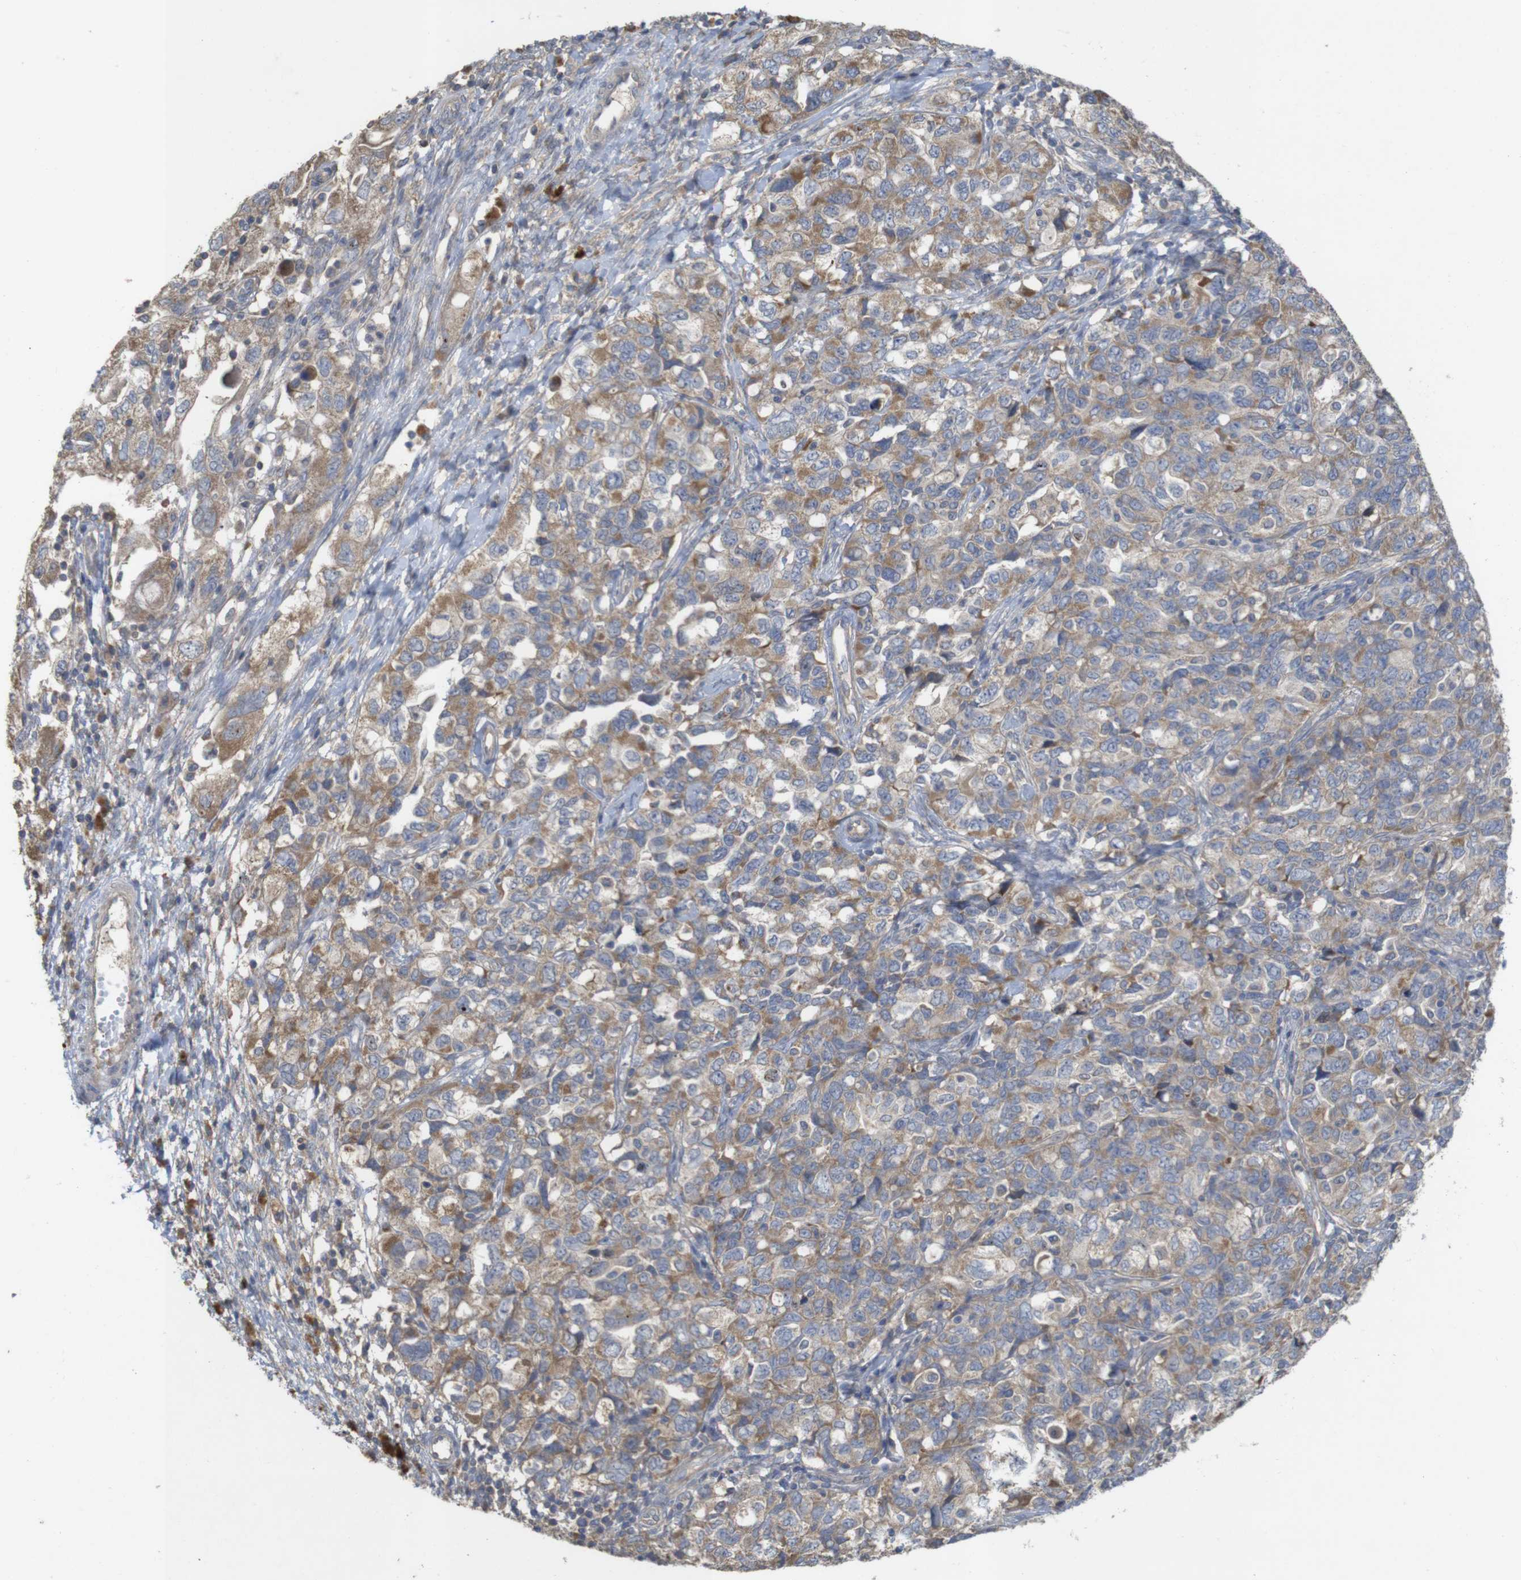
{"staining": {"intensity": "weak", "quantity": ">75%", "location": "cytoplasmic/membranous"}, "tissue": "ovarian cancer", "cell_type": "Tumor cells", "image_type": "cancer", "snomed": [{"axis": "morphology", "description": "Carcinoma, NOS"}, {"axis": "morphology", "description": "Cystadenocarcinoma, serous, NOS"}, {"axis": "topography", "description": "Ovary"}], "caption": "Protein expression analysis of serous cystadenocarcinoma (ovarian) reveals weak cytoplasmic/membranous expression in about >75% of tumor cells. Using DAB (brown) and hematoxylin (blue) stains, captured at high magnification using brightfield microscopy.", "gene": "KCNS3", "patient": {"sex": "female", "age": 69}}